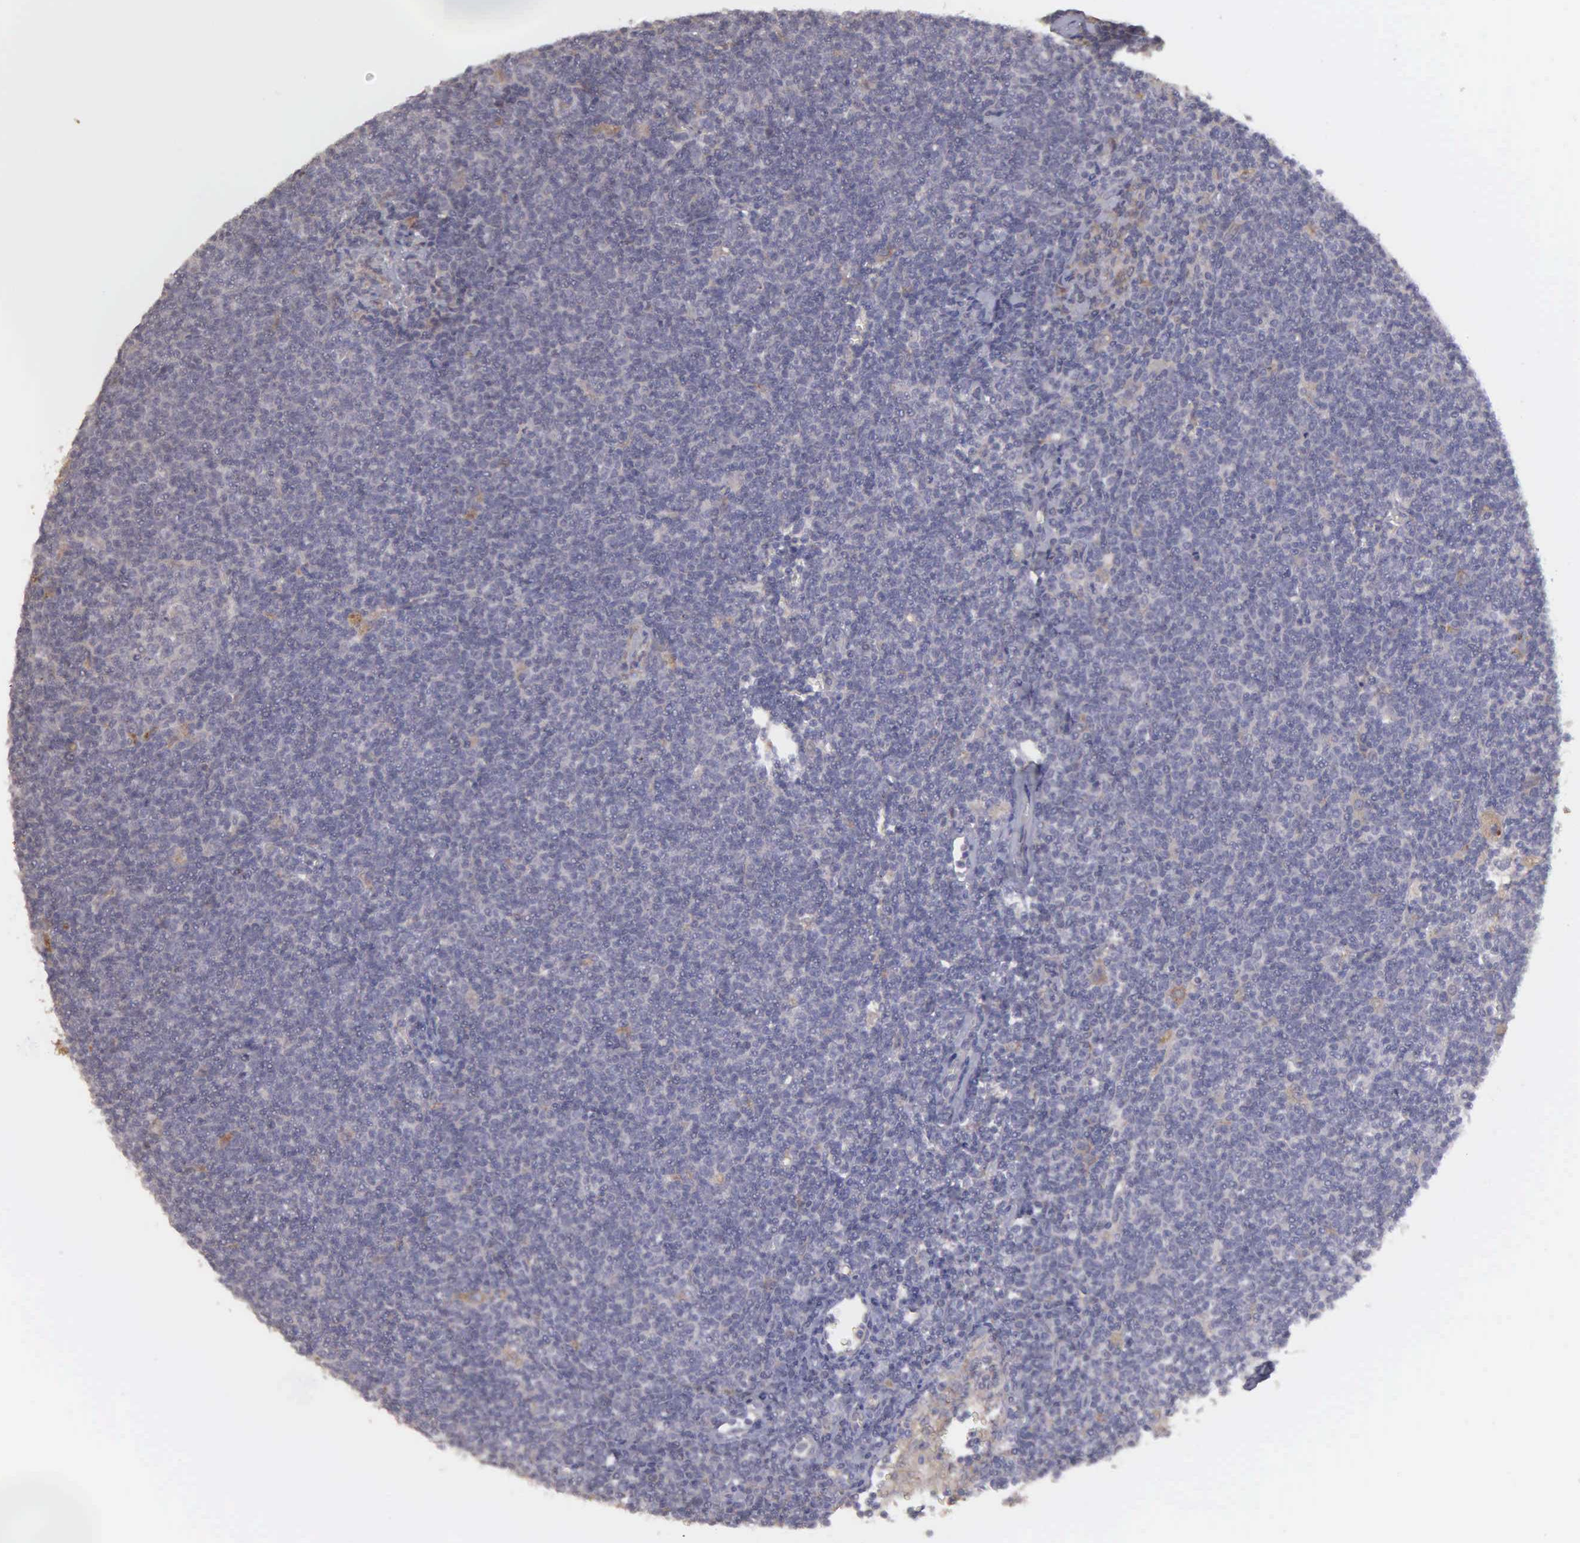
{"staining": {"intensity": "negative", "quantity": "none", "location": "none"}, "tissue": "lymphoma", "cell_type": "Tumor cells", "image_type": "cancer", "snomed": [{"axis": "morphology", "description": "Malignant lymphoma, non-Hodgkin's type, Low grade"}, {"axis": "topography", "description": "Lymph node"}], "caption": "An IHC histopathology image of low-grade malignant lymphoma, non-Hodgkin's type is shown. There is no staining in tumor cells of low-grade malignant lymphoma, non-Hodgkin's type.", "gene": "RTL10", "patient": {"sex": "male", "age": 65}}